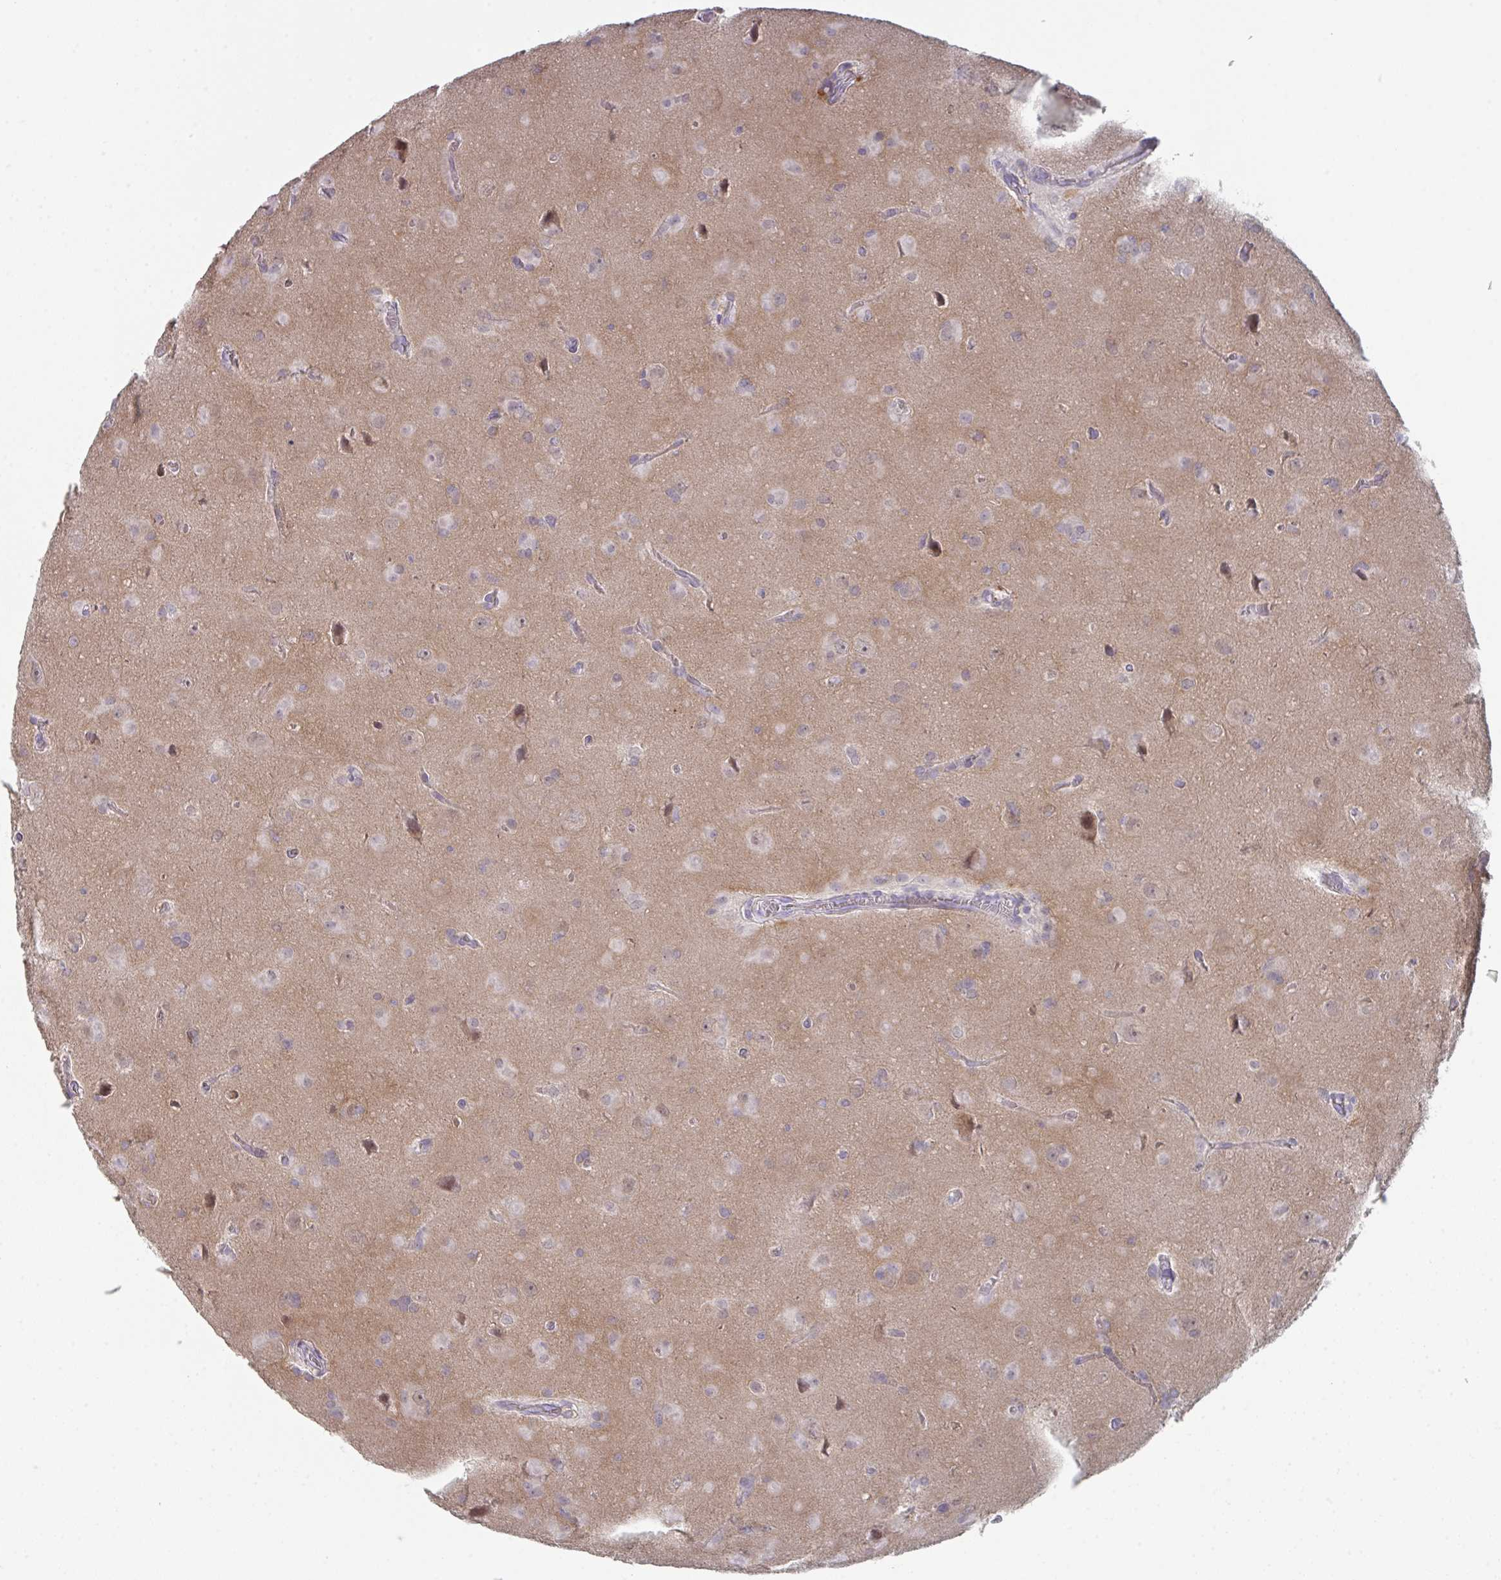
{"staining": {"intensity": "negative", "quantity": "none", "location": "none"}, "tissue": "glioma", "cell_type": "Tumor cells", "image_type": "cancer", "snomed": [{"axis": "morphology", "description": "Glioma, malignant, Low grade"}, {"axis": "topography", "description": "Brain"}], "caption": "There is no significant staining in tumor cells of malignant low-grade glioma.", "gene": "HGFAC", "patient": {"sex": "male", "age": 58}}